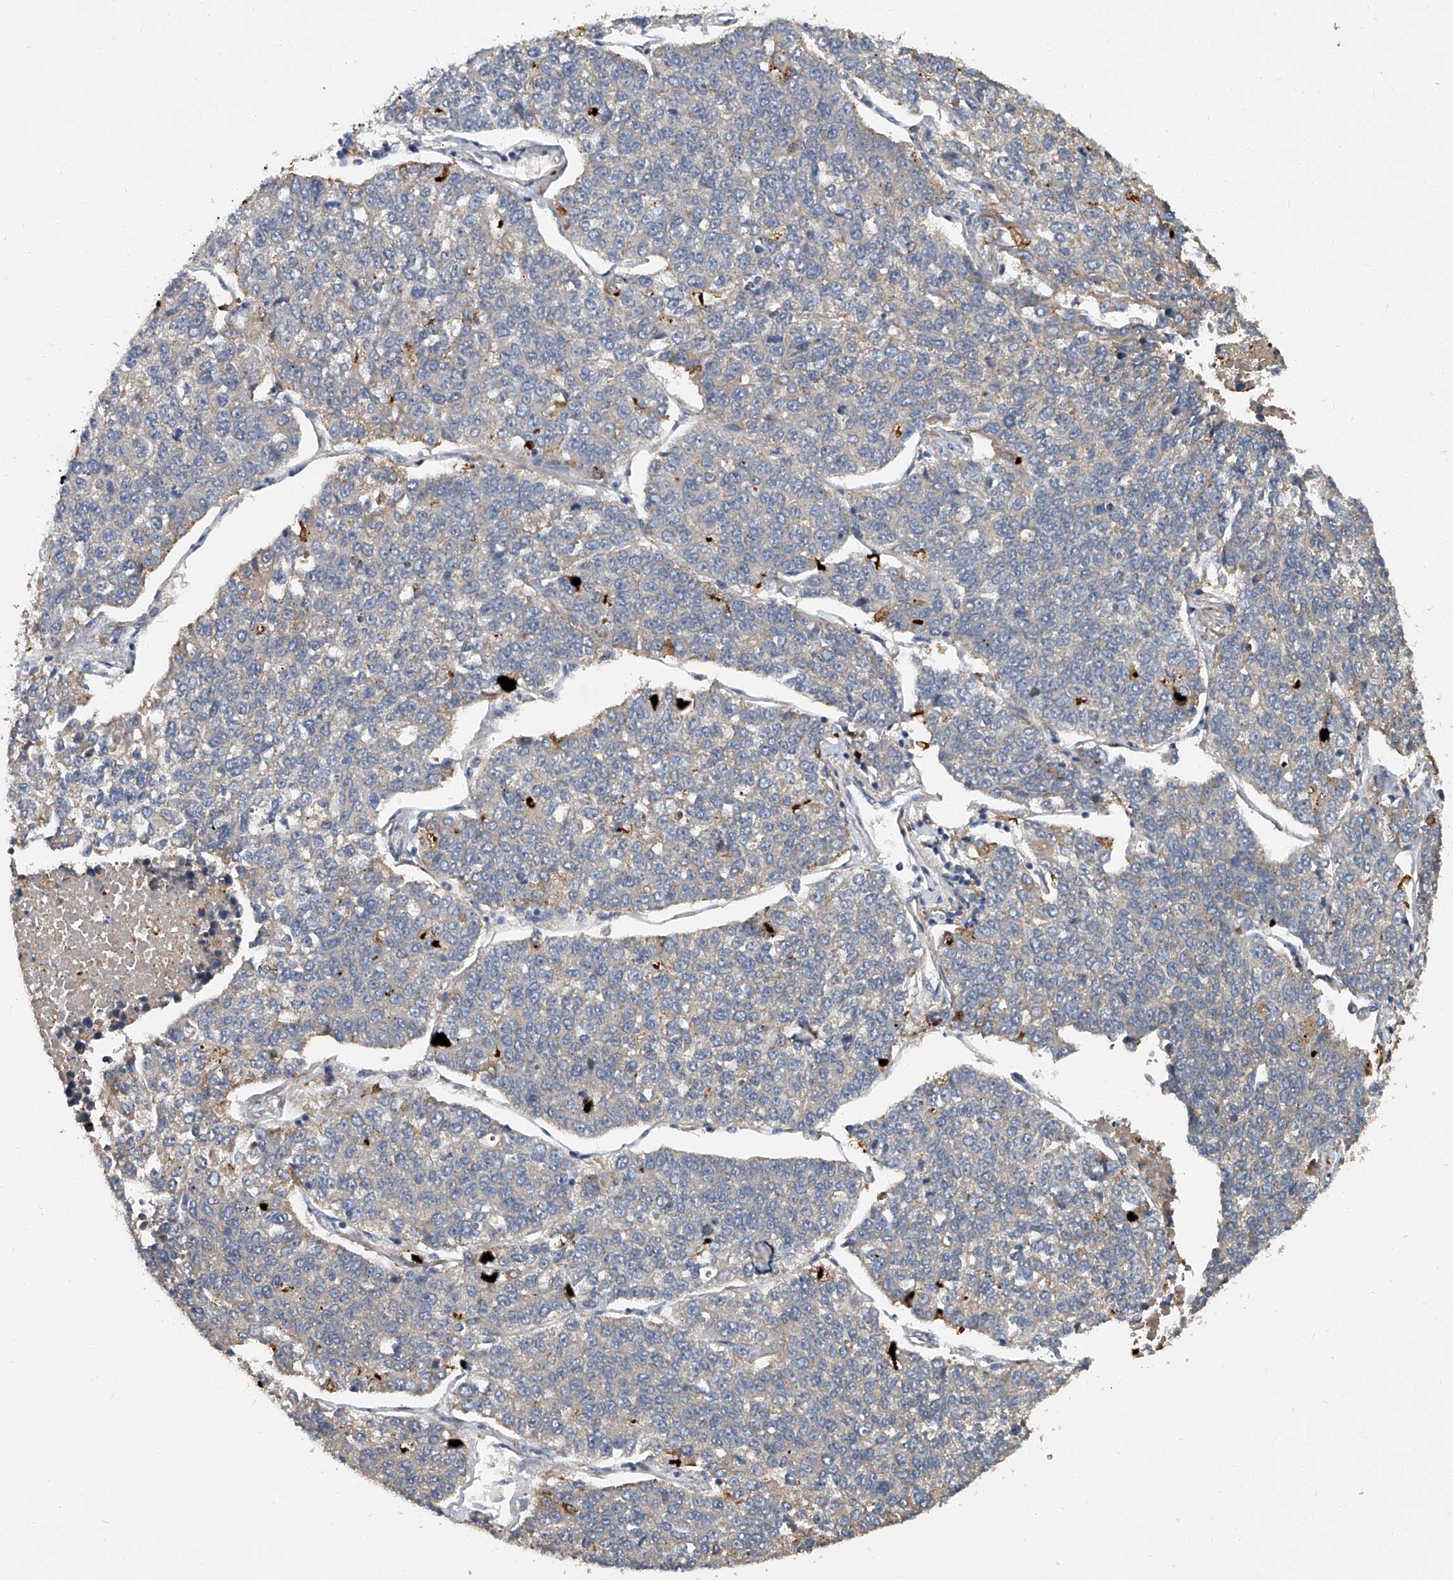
{"staining": {"intensity": "weak", "quantity": "<25%", "location": "cytoplasmic/membranous"}, "tissue": "lung cancer", "cell_type": "Tumor cells", "image_type": "cancer", "snomed": [{"axis": "morphology", "description": "Adenocarcinoma, NOS"}, {"axis": "topography", "description": "Lung"}], "caption": "Photomicrograph shows no significant protein staining in tumor cells of adenocarcinoma (lung).", "gene": "JAG2", "patient": {"sex": "male", "age": 49}}